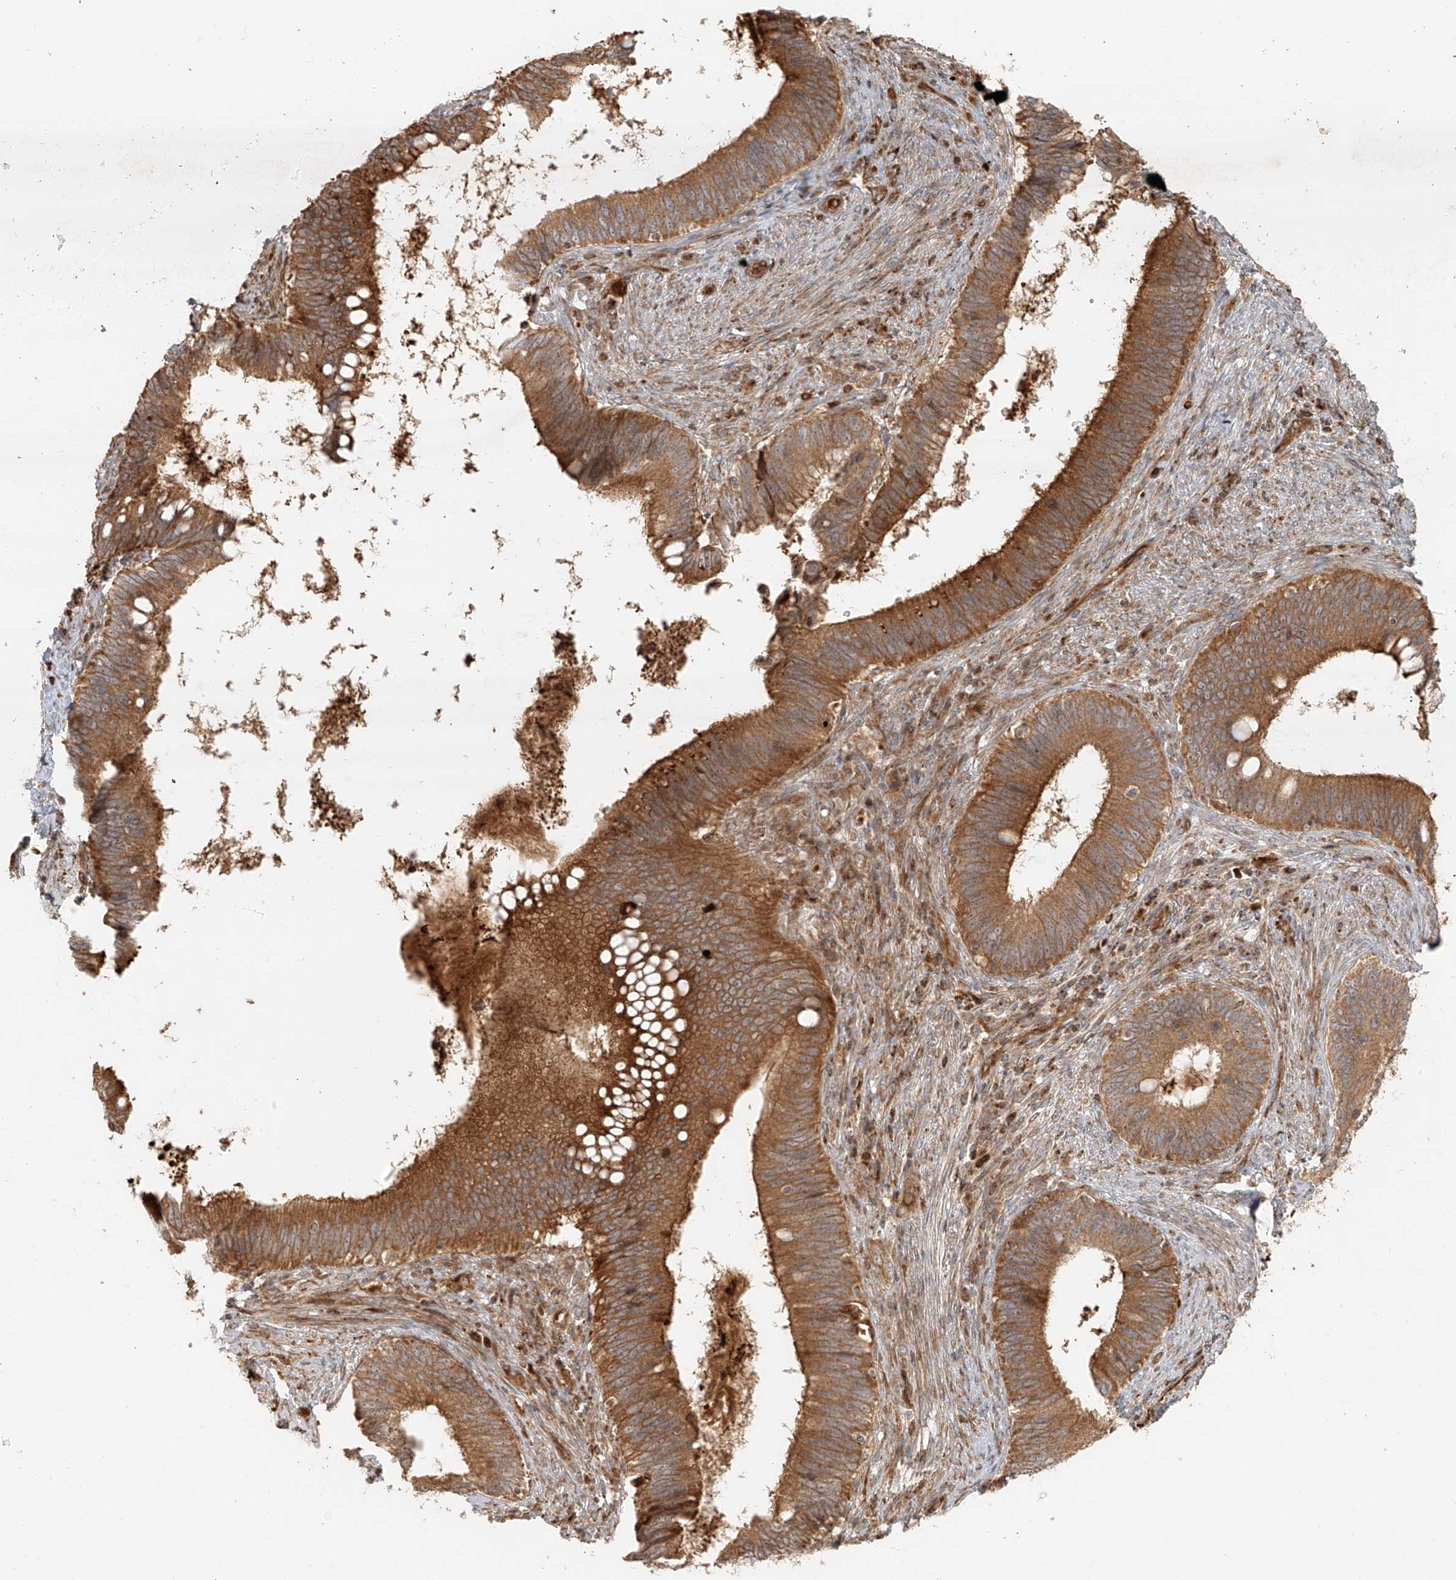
{"staining": {"intensity": "strong", "quantity": ">75%", "location": "cytoplasmic/membranous"}, "tissue": "cervical cancer", "cell_type": "Tumor cells", "image_type": "cancer", "snomed": [{"axis": "morphology", "description": "Adenocarcinoma, NOS"}, {"axis": "topography", "description": "Cervix"}], "caption": "Strong cytoplasmic/membranous positivity is present in about >75% of tumor cells in cervical cancer.", "gene": "MIPEP", "patient": {"sex": "female", "age": 42}}